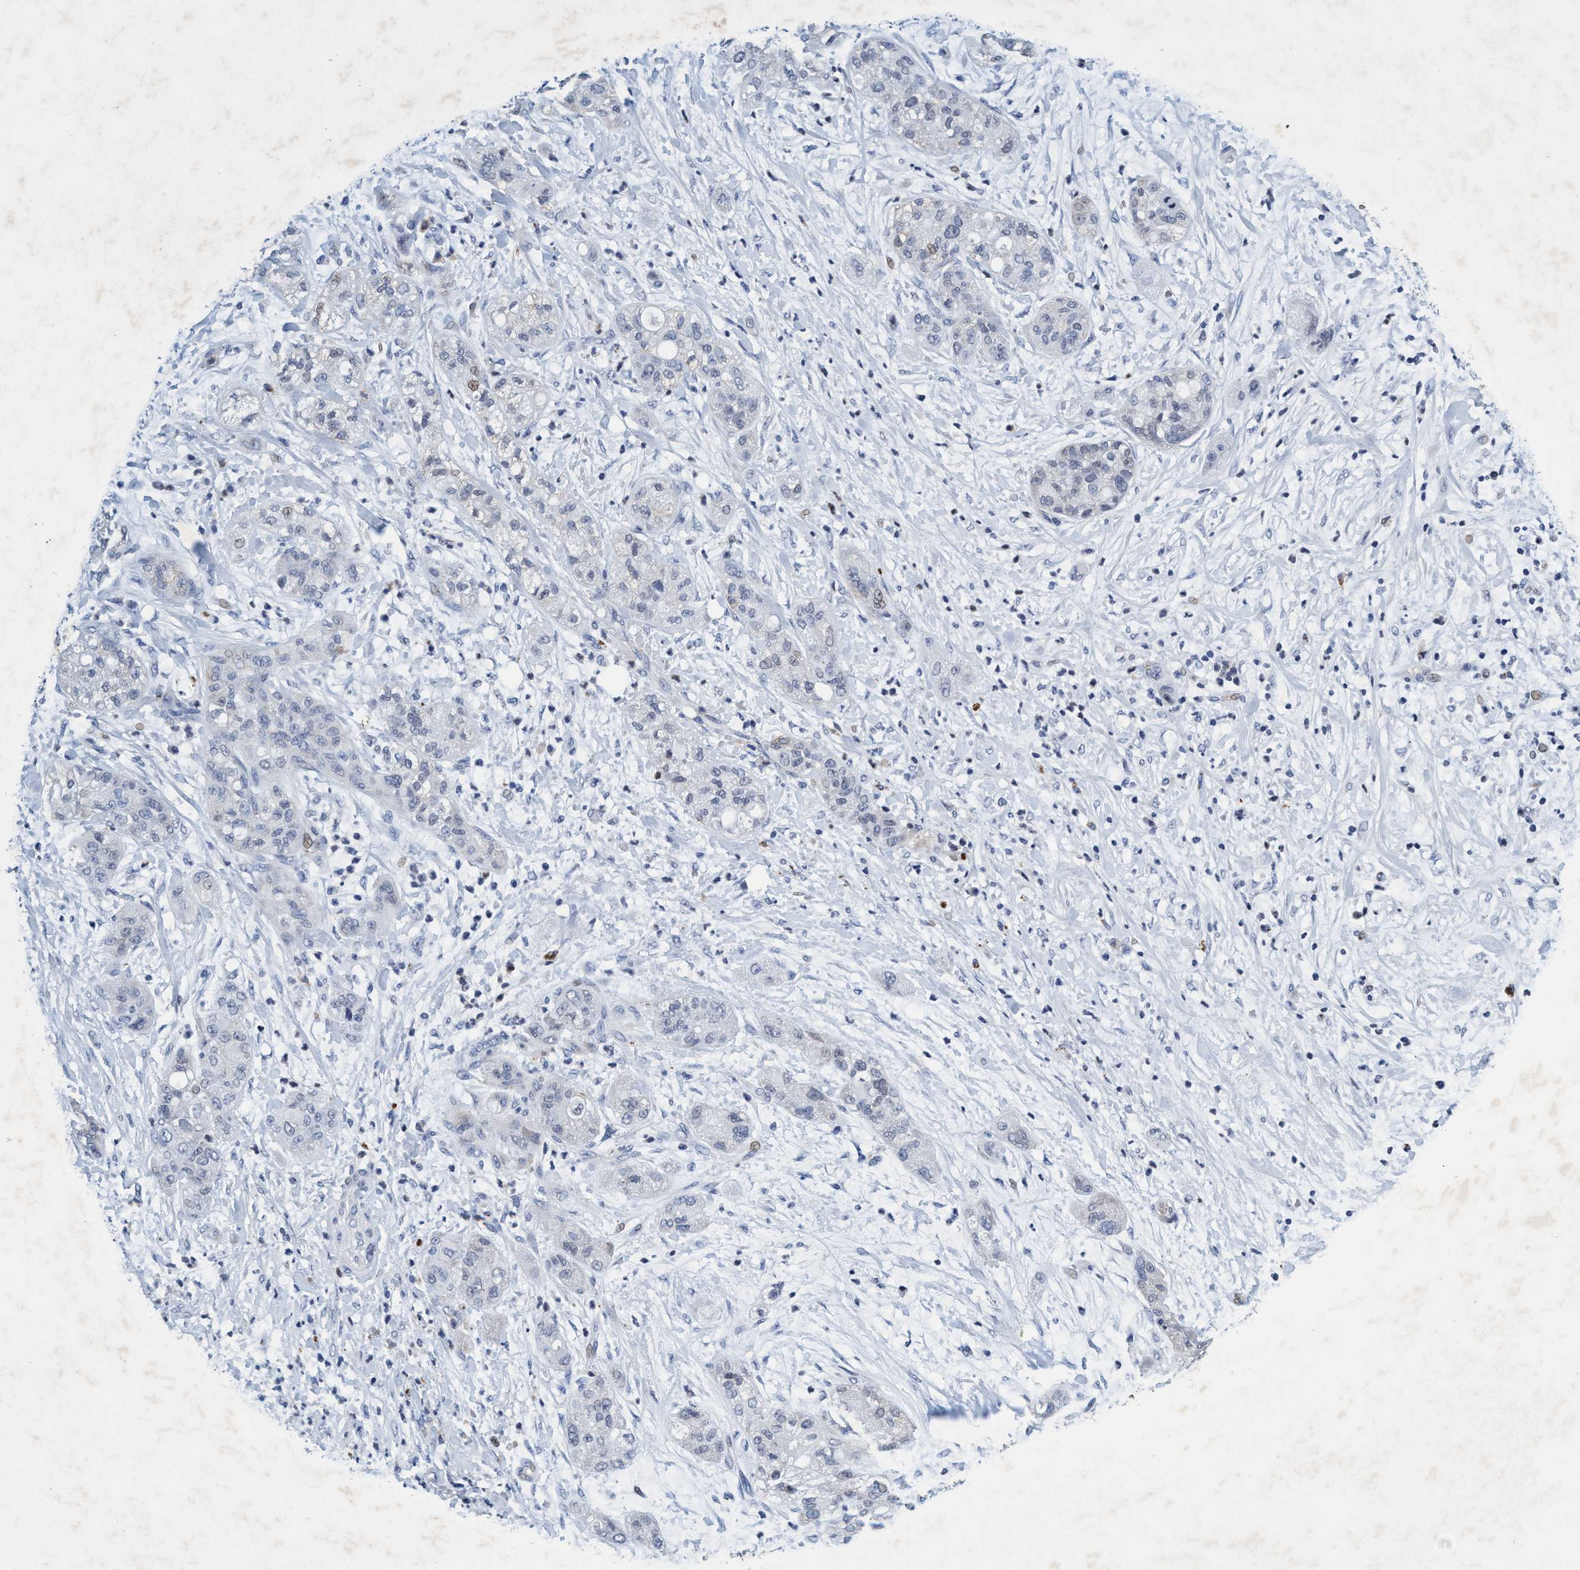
{"staining": {"intensity": "negative", "quantity": "none", "location": "none"}, "tissue": "pancreatic cancer", "cell_type": "Tumor cells", "image_type": "cancer", "snomed": [{"axis": "morphology", "description": "Adenocarcinoma, NOS"}, {"axis": "topography", "description": "Pancreas"}], "caption": "Immunohistochemistry micrograph of adenocarcinoma (pancreatic) stained for a protein (brown), which reveals no expression in tumor cells. (Stains: DAB (3,3'-diaminobenzidine) immunohistochemistry (IHC) with hematoxylin counter stain, Microscopy: brightfield microscopy at high magnification).", "gene": "GRB14", "patient": {"sex": "female", "age": 78}}